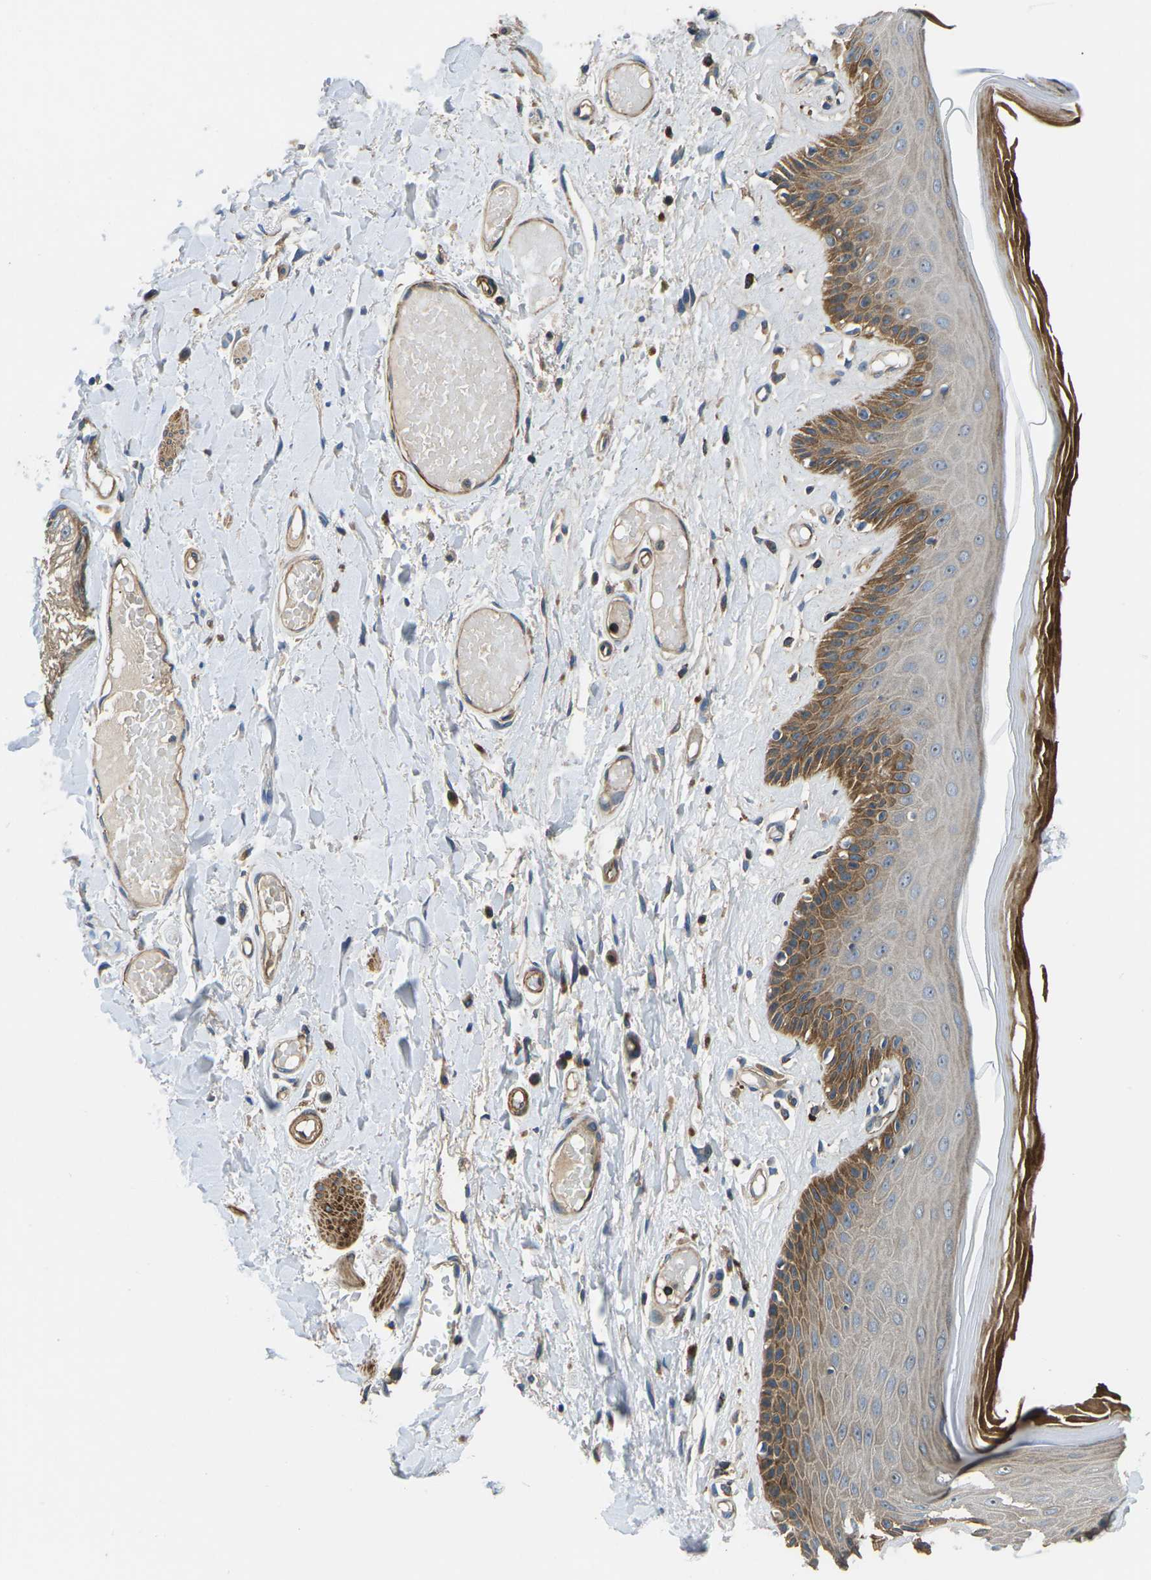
{"staining": {"intensity": "strong", "quantity": "25%-75%", "location": "cytoplasmic/membranous"}, "tissue": "skin", "cell_type": "Epidermal cells", "image_type": "normal", "snomed": [{"axis": "morphology", "description": "Normal tissue, NOS"}, {"axis": "topography", "description": "Vulva"}], "caption": "Immunohistochemistry micrograph of benign skin: skin stained using IHC exhibits high levels of strong protein expression localized specifically in the cytoplasmic/membranous of epidermal cells, appearing as a cytoplasmic/membranous brown color.", "gene": "KCNJ15", "patient": {"sex": "female", "age": 73}}